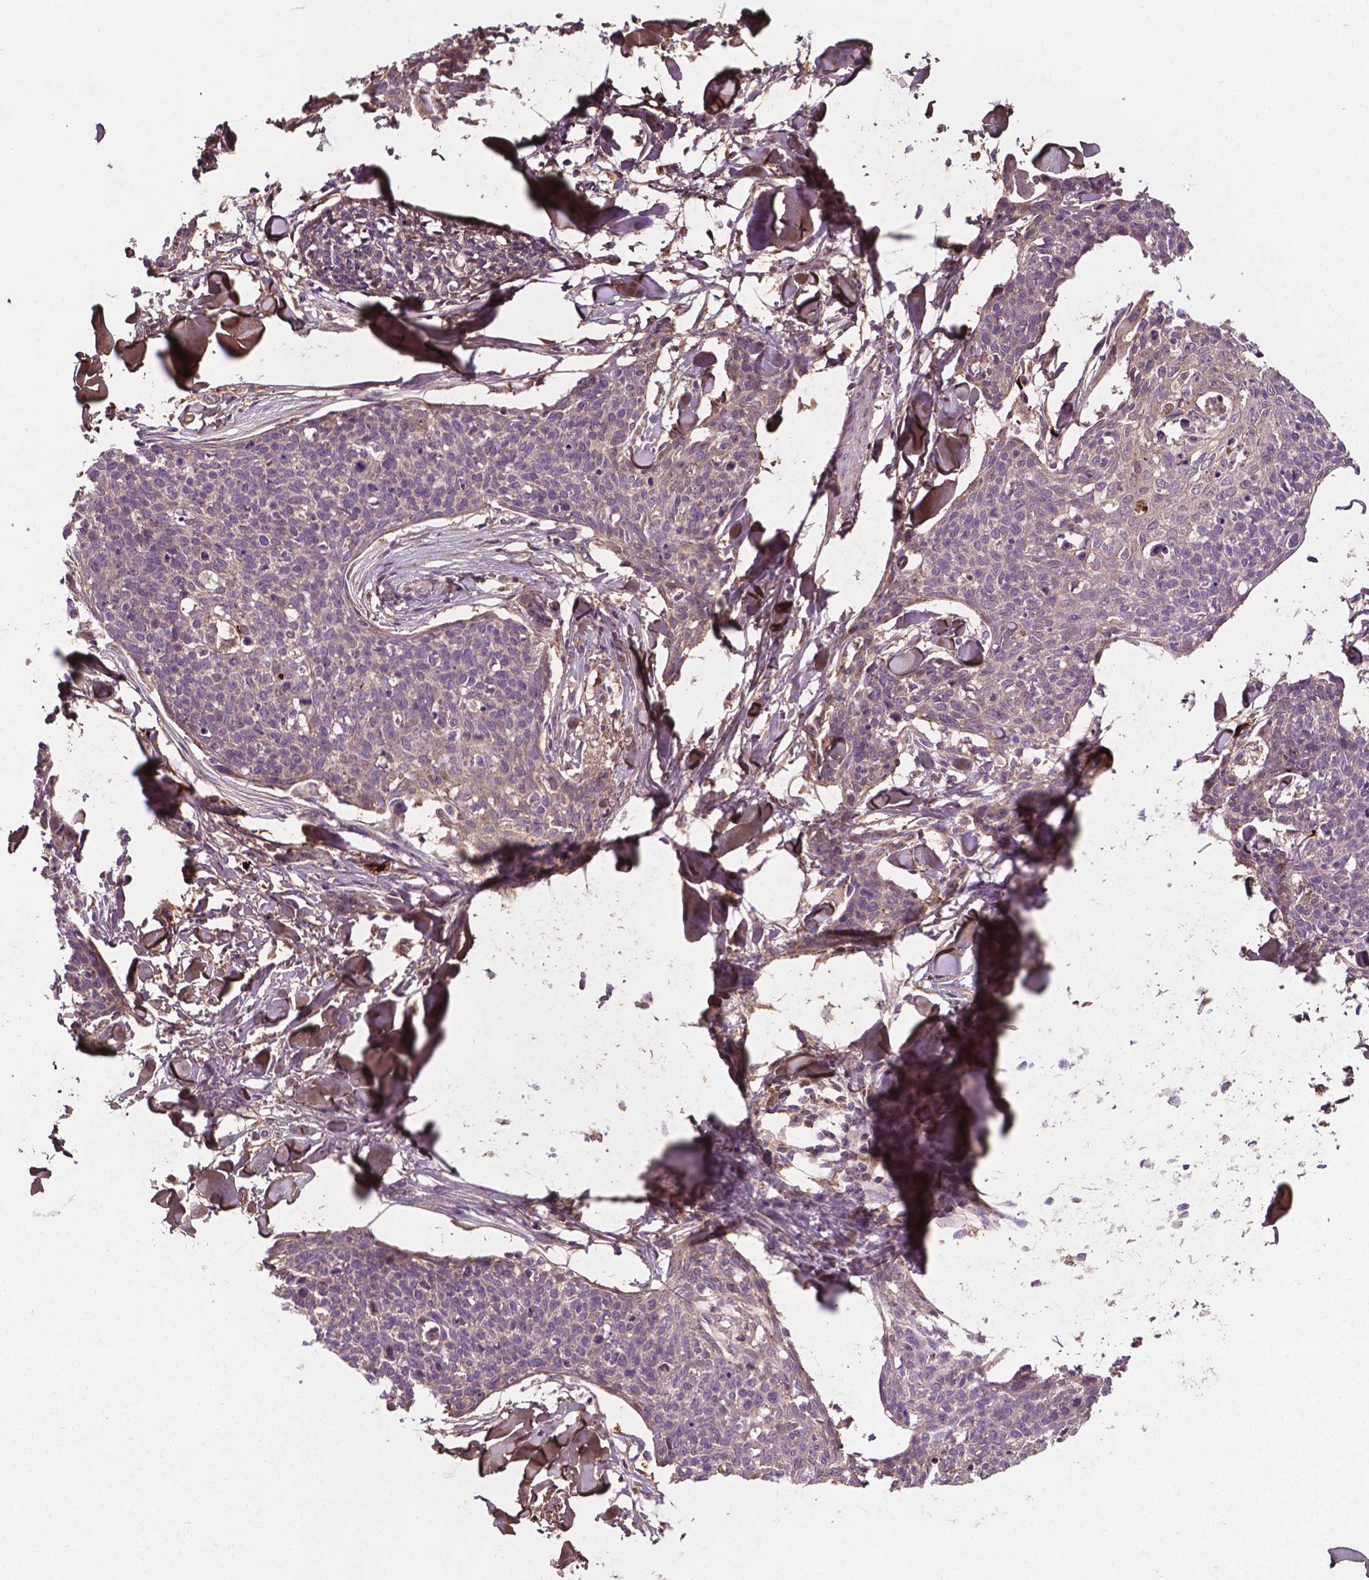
{"staining": {"intensity": "negative", "quantity": "none", "location": "none"}, "tissue": "skin cancer", "cell_type": "Tumor cells", "image_type": "cancer", "snomed": [{"axis": "morphology", "description": "Squamous cell carcinoma, NOS"}, {"axis": "topography", "description": "Skin"}, {"axis": "topography", "description": "Vulva"}], "caption": "Squamous cell carcinoma (skin) stained for a protein using immunohistochemistry shows no positivity tumor cells.", "gene": "GJA9", "patient": {"sex": "female", "age": 75}}